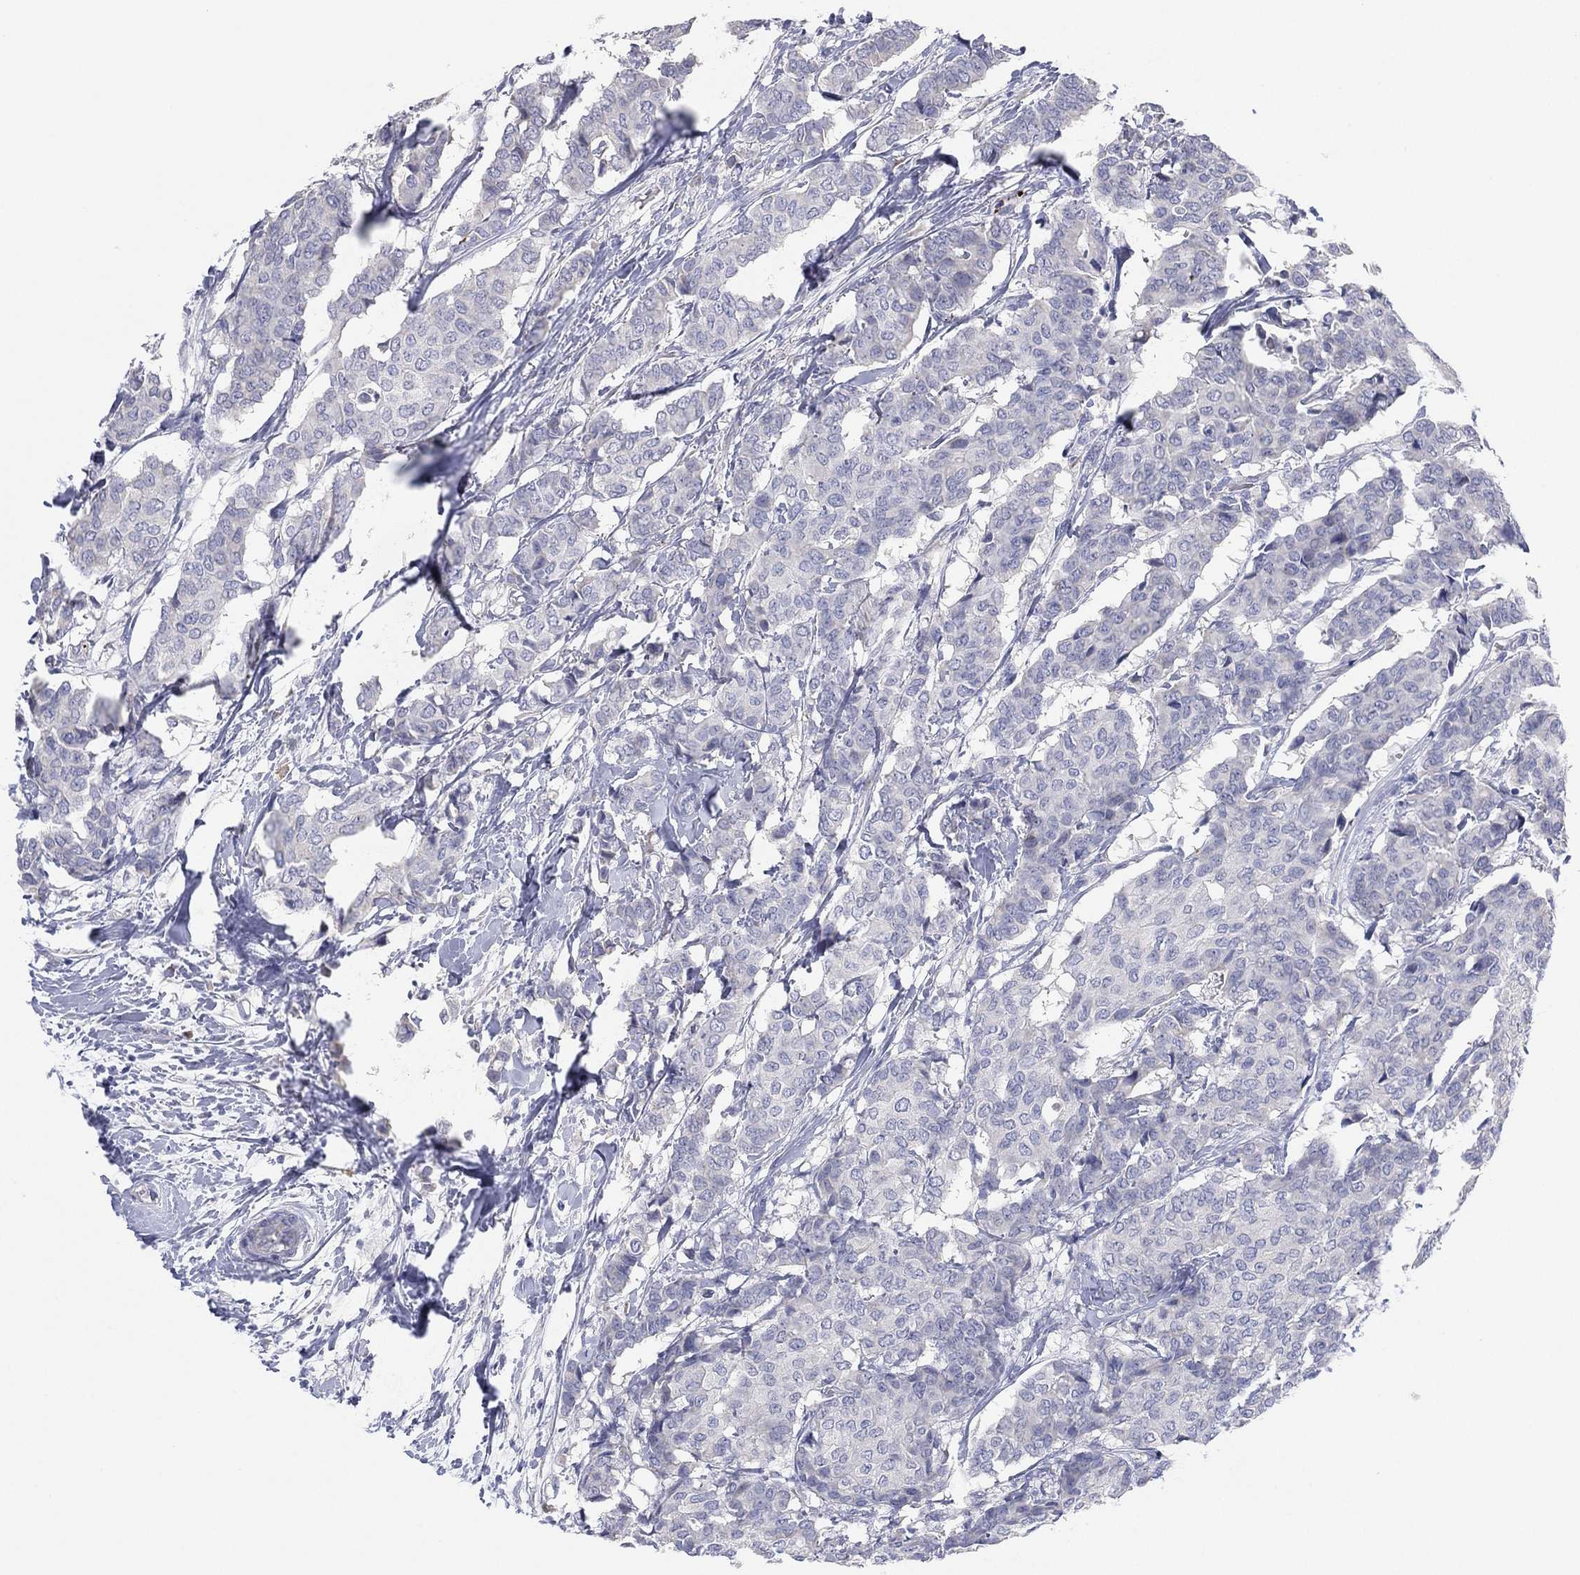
{"staining": {"intensity": "negative", "quantity": "none", "location": "none"}, "tissue": "breast cancer", "cell_type": "Tumor cells", "image_type": "cancer", "snomed": [{"axis": "morphology", "description": "Duct carcinoma"}, {"axis": "topography", "description": "Breast"}], "caption": "There is no significant expression in tumor cells of breast cancer (infiltrating ductal carcinoma).", "gene": "TMEM40", "patient": {"sex": "female", "age": 75}}